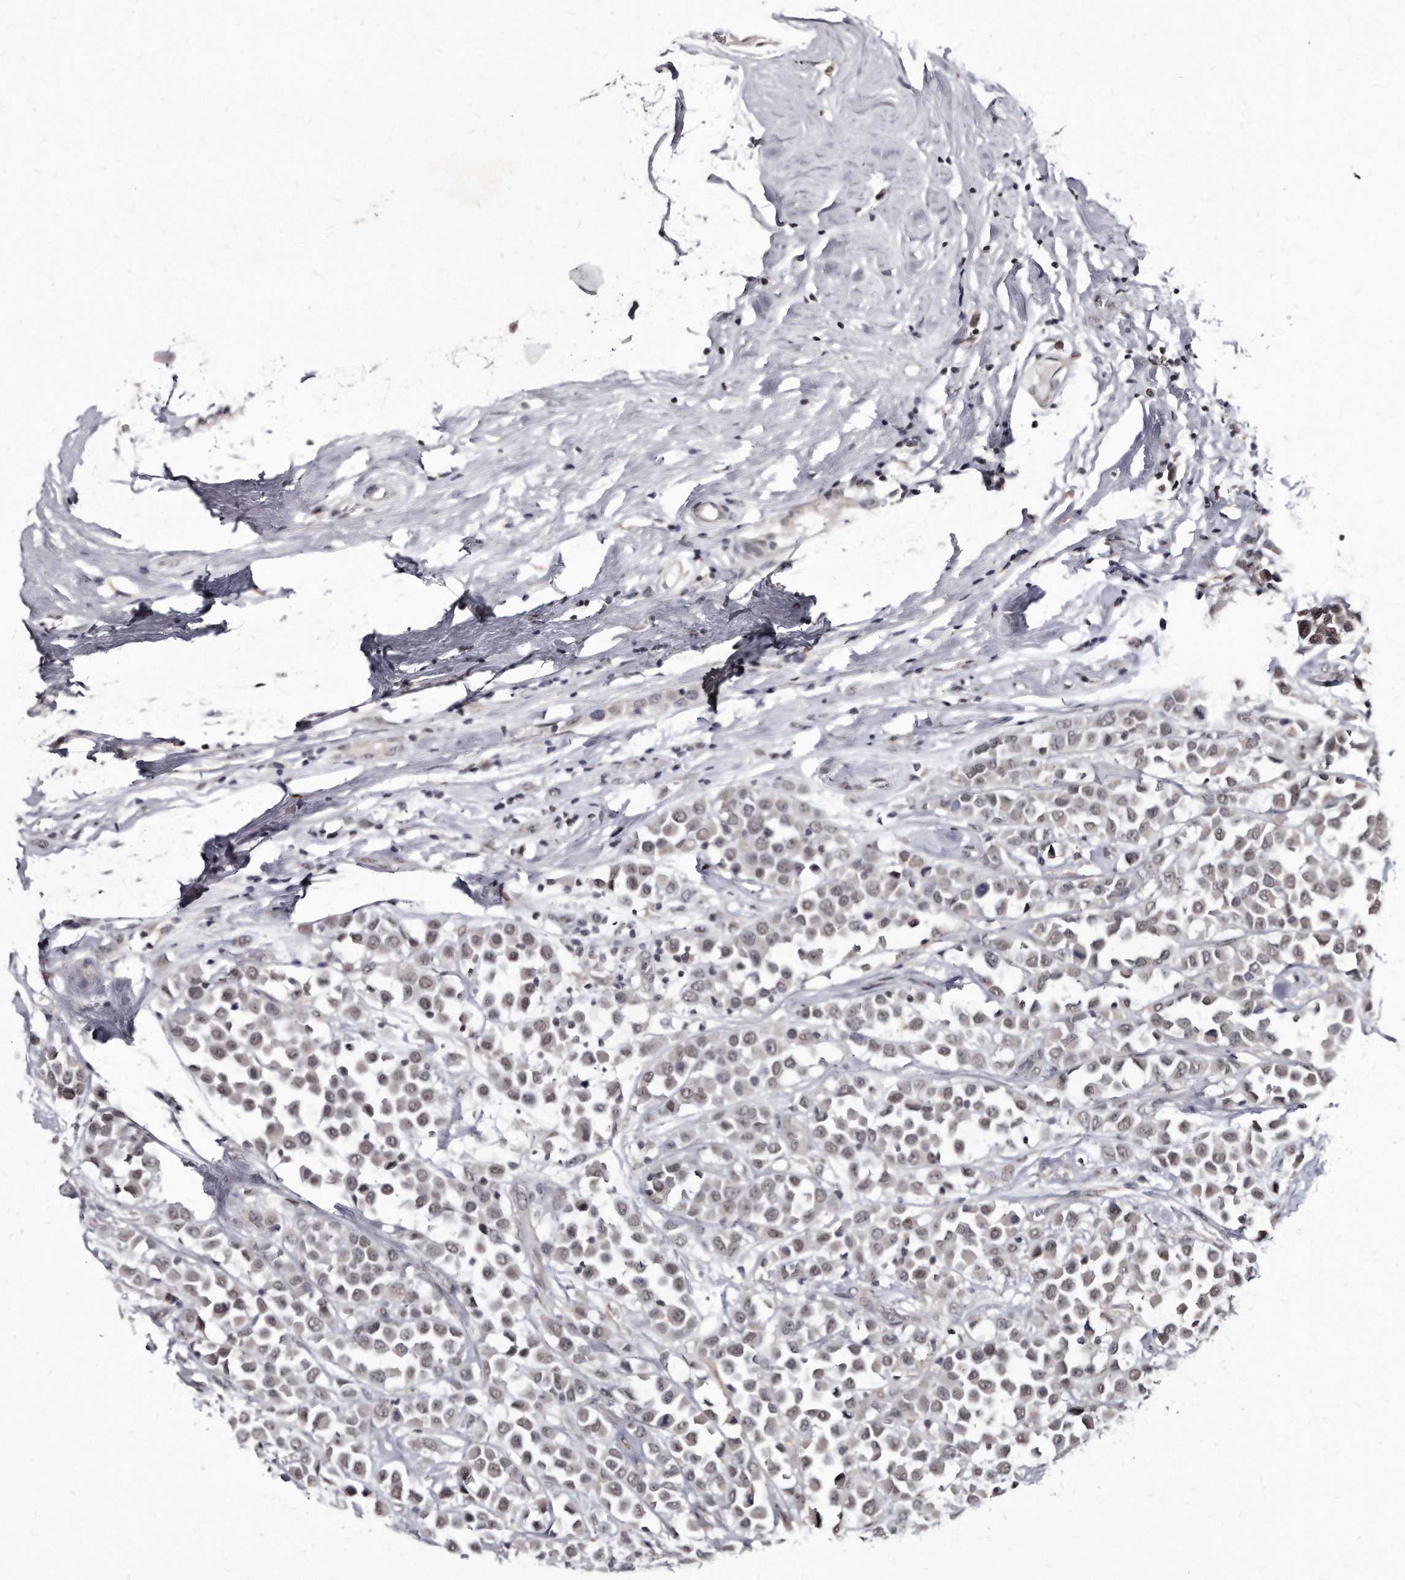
{"staining": {"intensity": "weak", "quantity": "<25%", "location": "nuclear"}, "tissue": "breast cancer", "cell_type": "Tumor cells", "image_type": "cancer", "snomed": [{"axis": "morphology", "description": "Duct carcinoma"}, {"axis": "topography", "description": "Breast"}], "caption": "Photomicrograph shows no protein expression in tumor cells of breast cancer tissue.", "gene": "KLHDC3", "patient": {"sex": "female", "age": 61}}